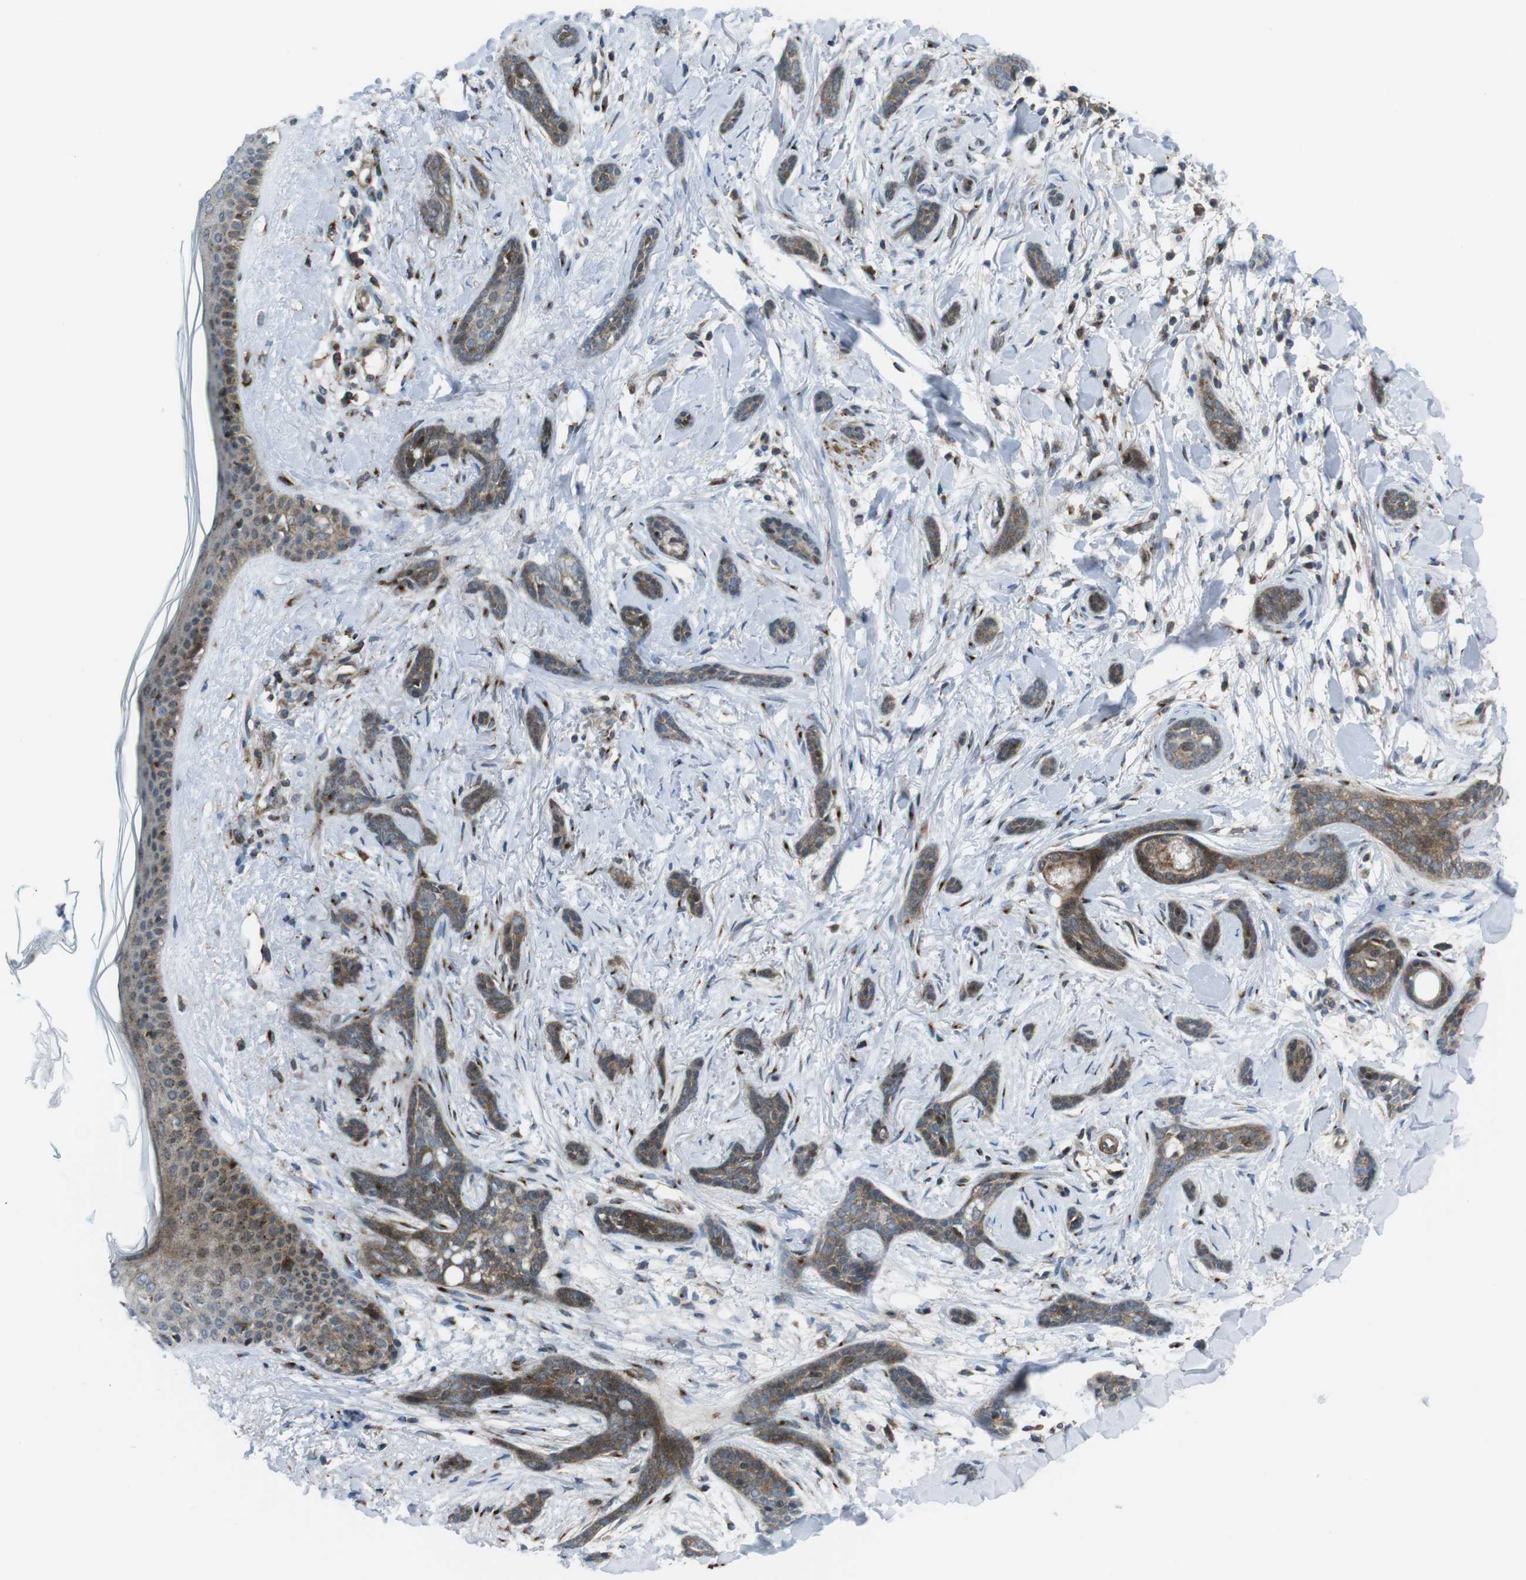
{"staining": {"intensity": "moderate", "quantity": ">75%", "location": "cytoplasmic/membranous"}, "tissue": "skin cancer", "cell_type": "Tumor cells", "image_type": "cancer", "snomed": [{"axis": "morphology", "description": "Basal cell carcinoma"}, {"axis": "morphology", "description": "Adnexal tumor, benign"}, {"axis": "topography", "description": "Skin"}], "caption": "An image of skin cancer (benign adnexal tumor) stained for a protein reveals moderate cytoplasmic/membranous brown staining in tumor cells.", "gene": "CUL7", "patient": {"sex": "female", "age": 42}}